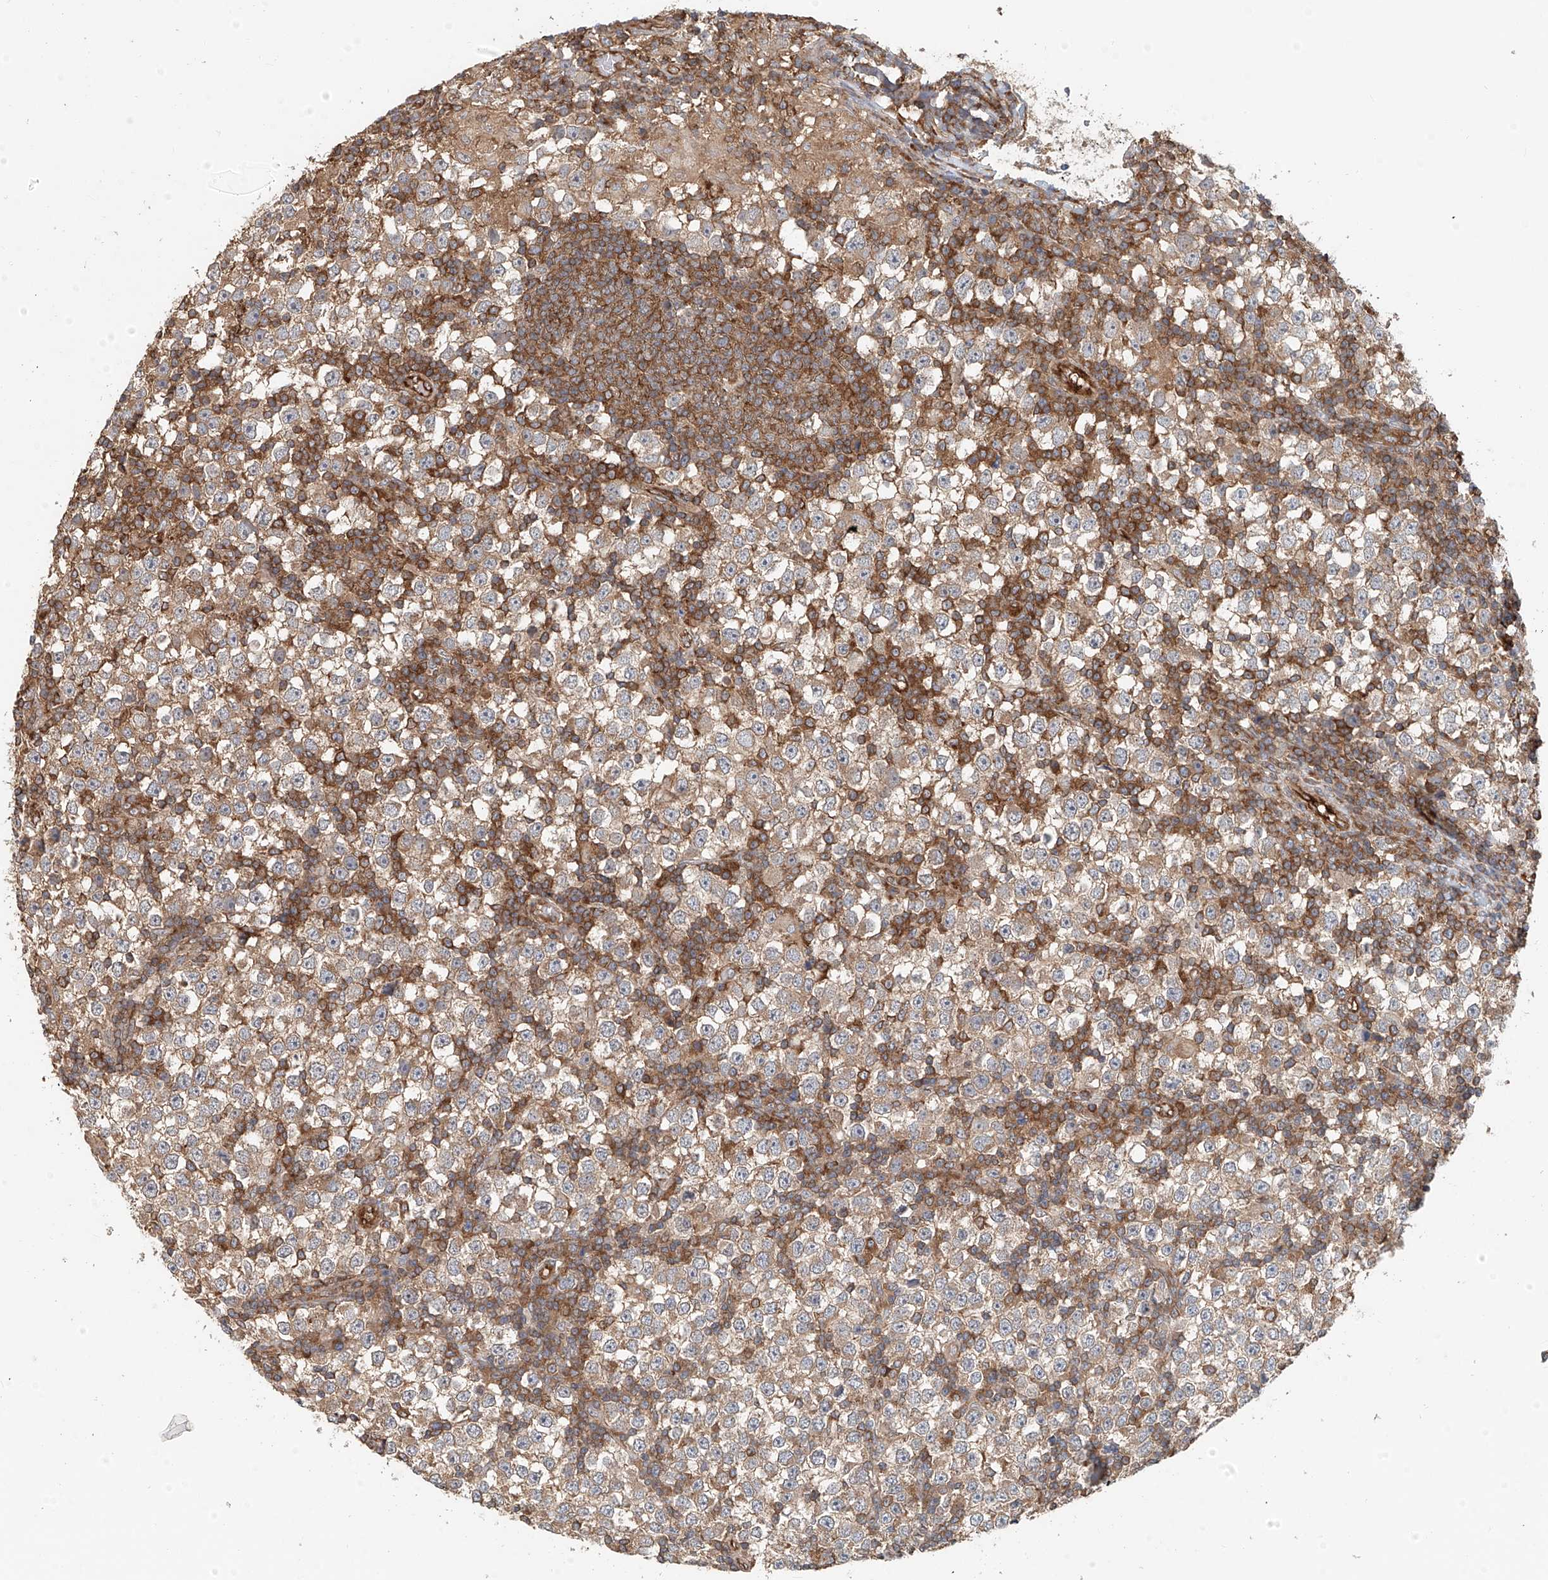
{"staining": {"intensity": "weak", "quantity": "25%-75%", "location": "cytoplasmic/membranous"}, "tissue": "testis cancer", "cell_type": "Tumor cells", "image_type": "cancer", "snomed": [{"axis": "morphology", "description": "Seminoma, NOS"}, {"axis": "topography", "description": "Testis"}], "caption": "Brown immunohistochemical staining in testis seminoma demonstrates weak cytoplasmic/membranous positivity in approximately 25%-75% of tumor cells. The staining is performed using DAB brown chromogen to label protein expression. The nuclei are counter-stained blue using hematoxylin.", "gene": "FRYL", "patient": {"sex": "male", "age": 65}}